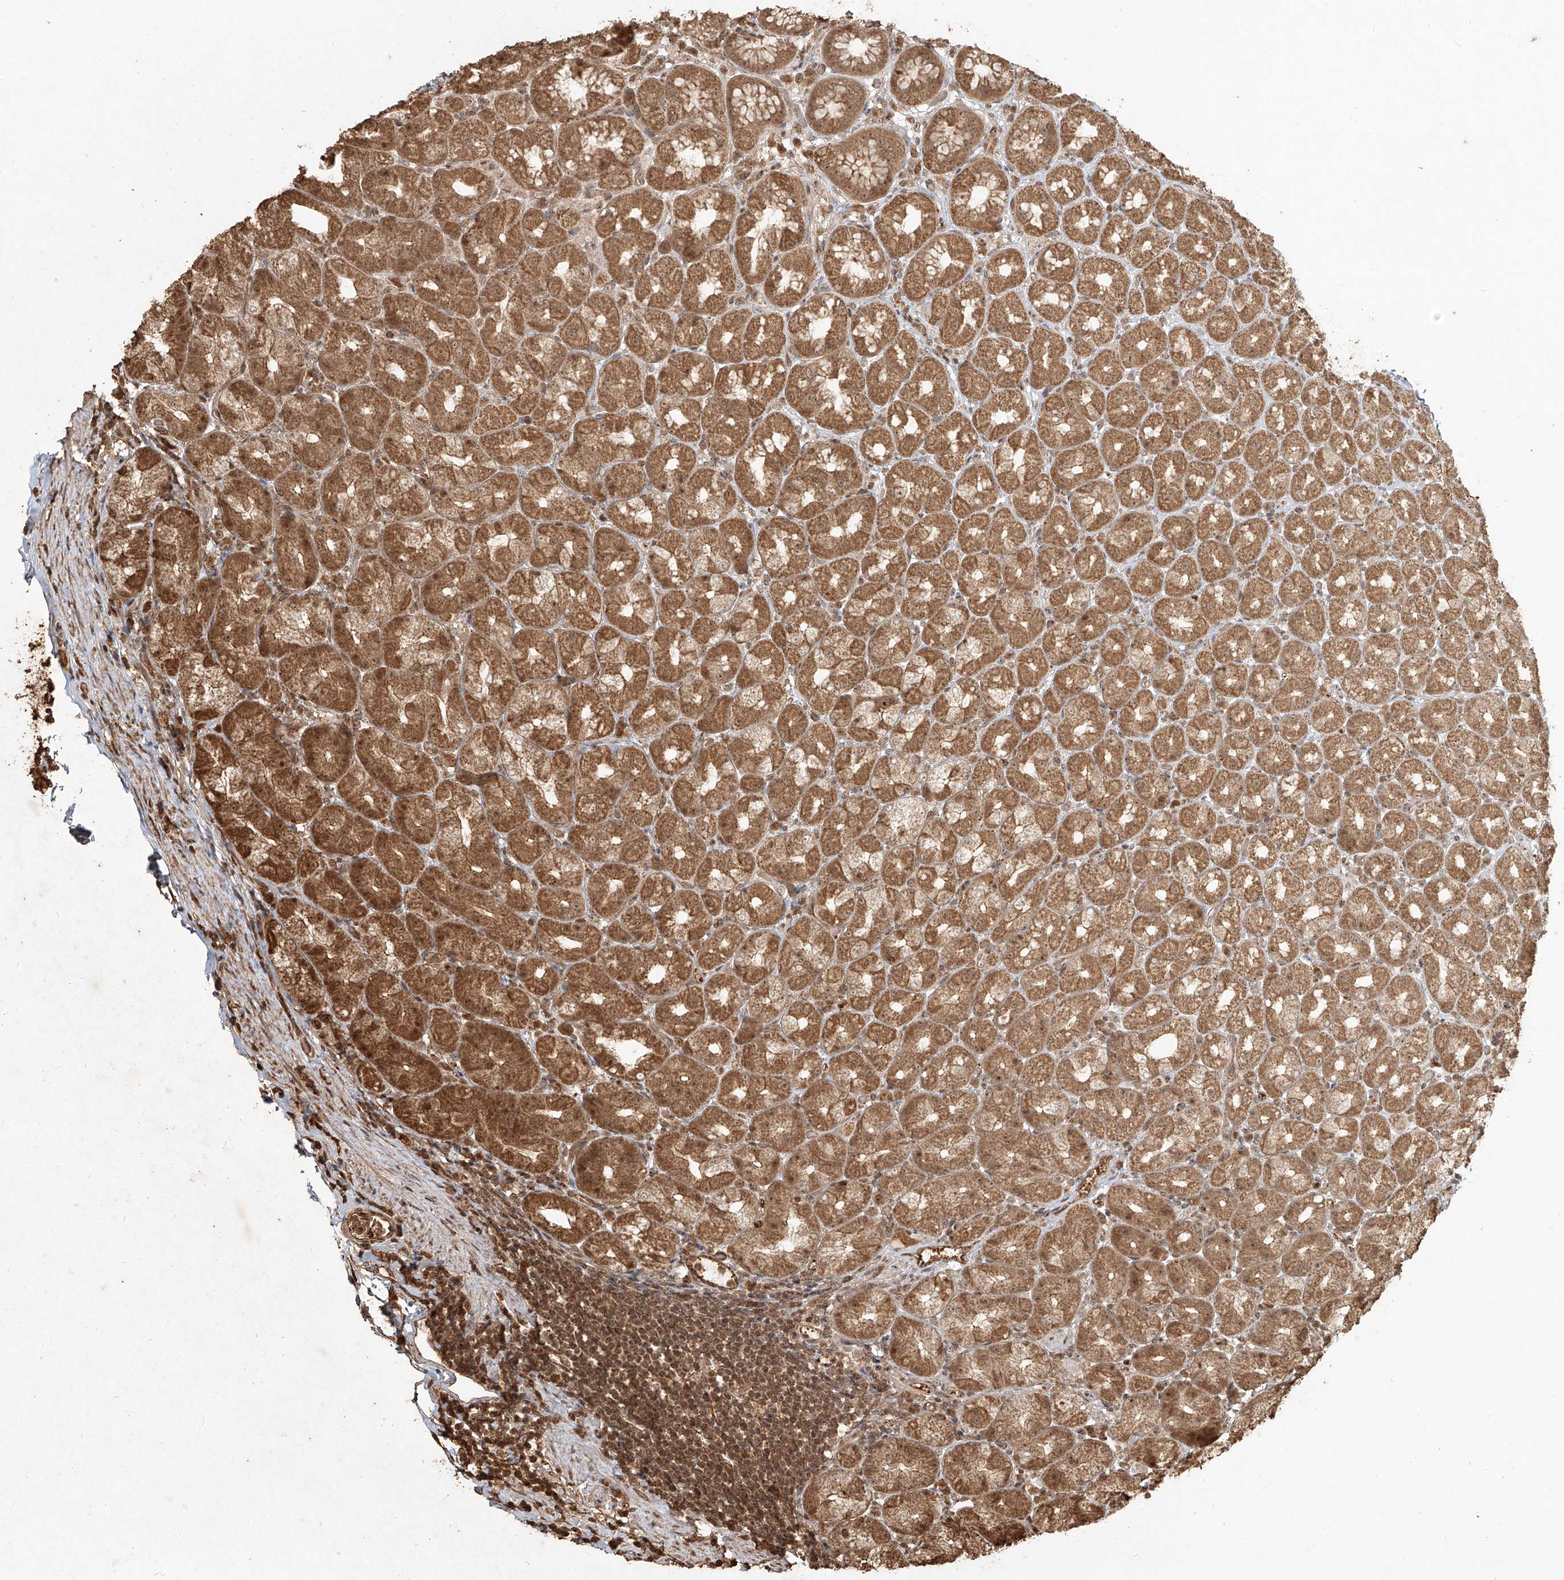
{"staining": {"intensity": "moderate", "quantity": ">75%", "location": "cytoplasmic/membranous,nuclear"}, "tissue": "stomach", "cell_type": "Glandular cells", "image_type": "normal", "snomed": [{"axis": "morphology", "description": "Normal tissue, NOS"}, {"axis": "topography", "description": "Stomach, upper"}], "caption": "A brown stain shows moderate cytoplasmic/membranous,nuclear staining of a protein in glandular cells of normal human stomach. The staining is performed using DAB brown chromogen to label protein expression. The nuclei are counter-stained blue using hematoxylin.", "gene": "UBE2K", "patient": {"sex": "male", "age": 68}}